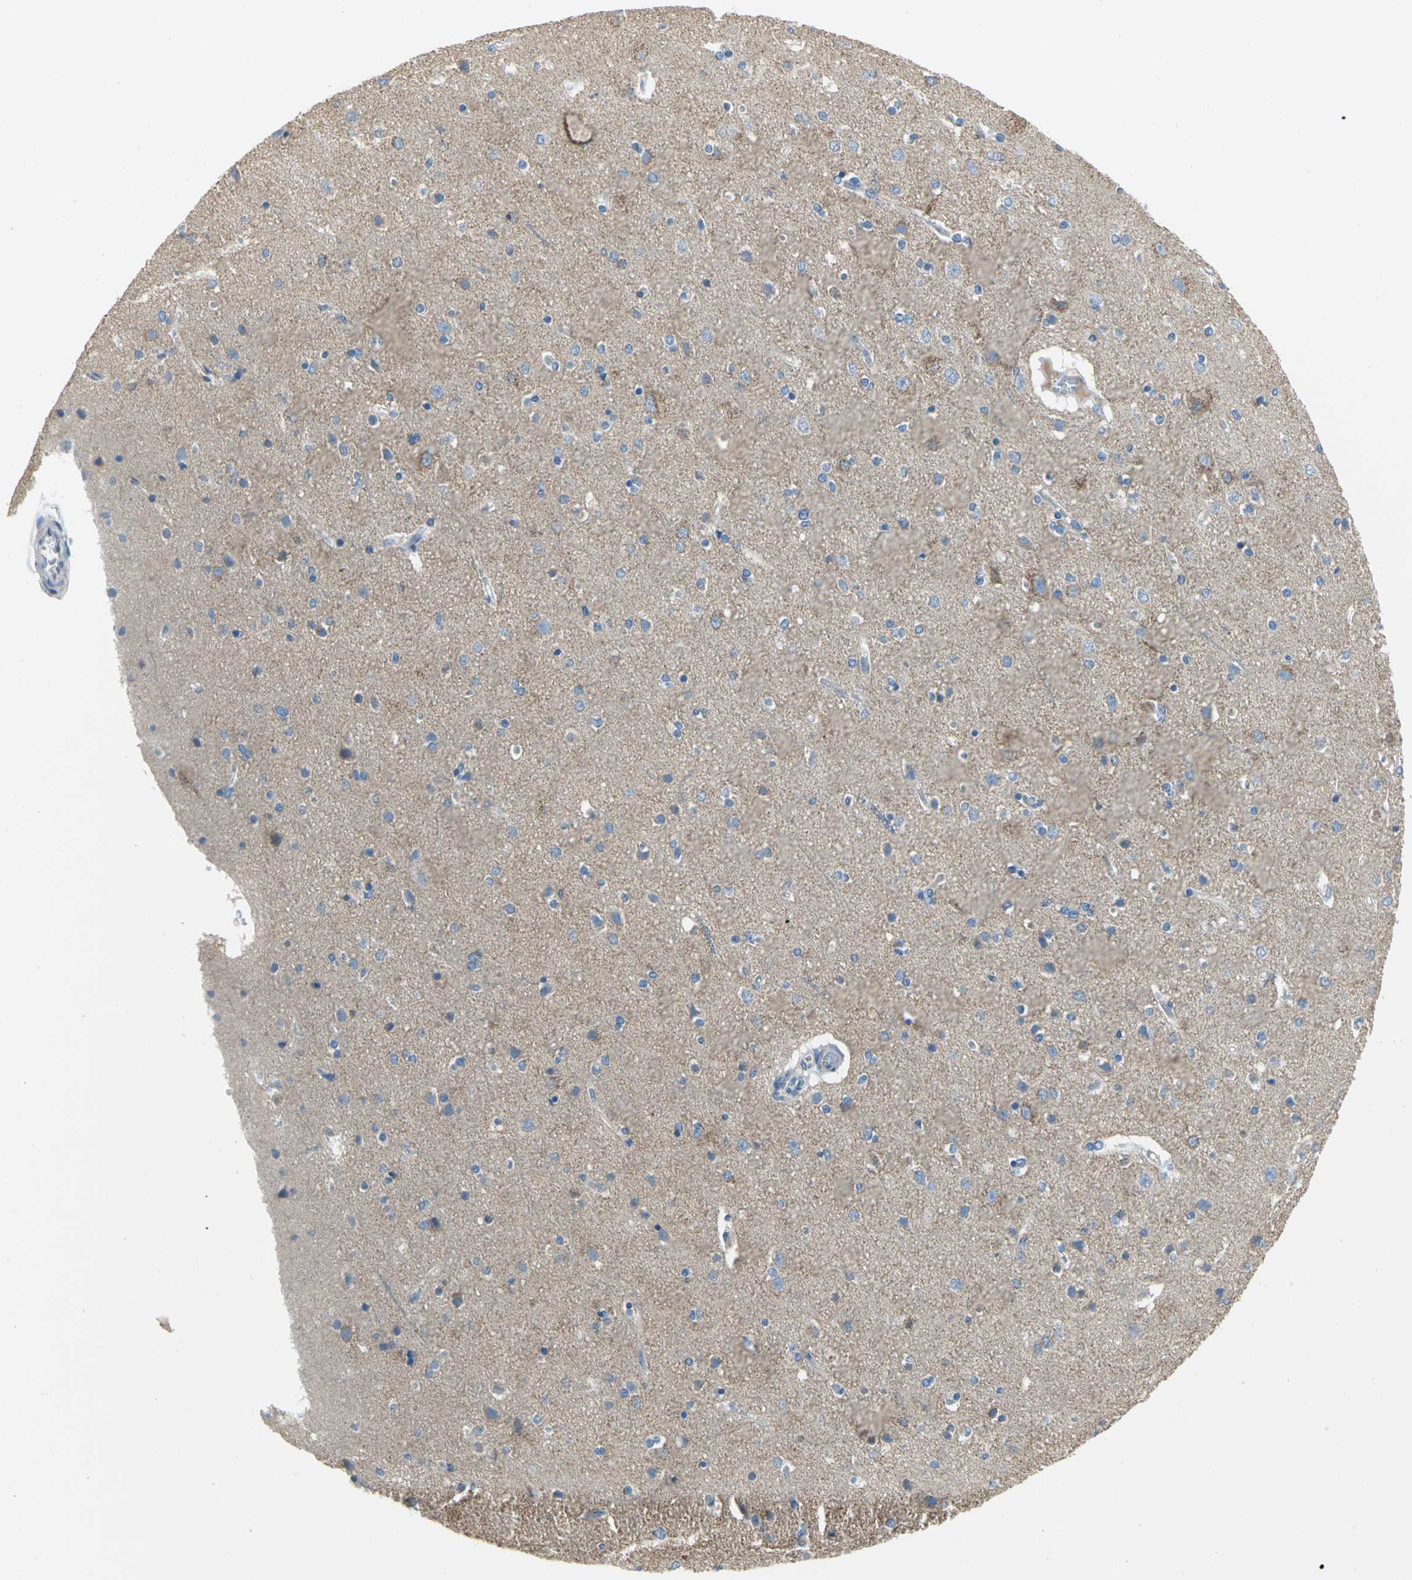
{"staining": {"intensity": "negative", "quantity": "none", "location": "none"}, "tissue": "cerebral cortex", "cell_type": "Endothelial cells", "image_type": "normal", "snomed": [{"axis": "morphology", "description": "Normal tissue, NOS"}, {"axis": "topography", "description": "Cerebral cortex"}], "caption": "This histopathology image is of benign cerebral cortex stained with immunohistochemistry (IHC) to label a protein in brown with the nuclei are counter-stained blue. There is no expression in endothelial cells.", "gene": "ALOX15", "patient": {"sex": "female", "age": 54}}